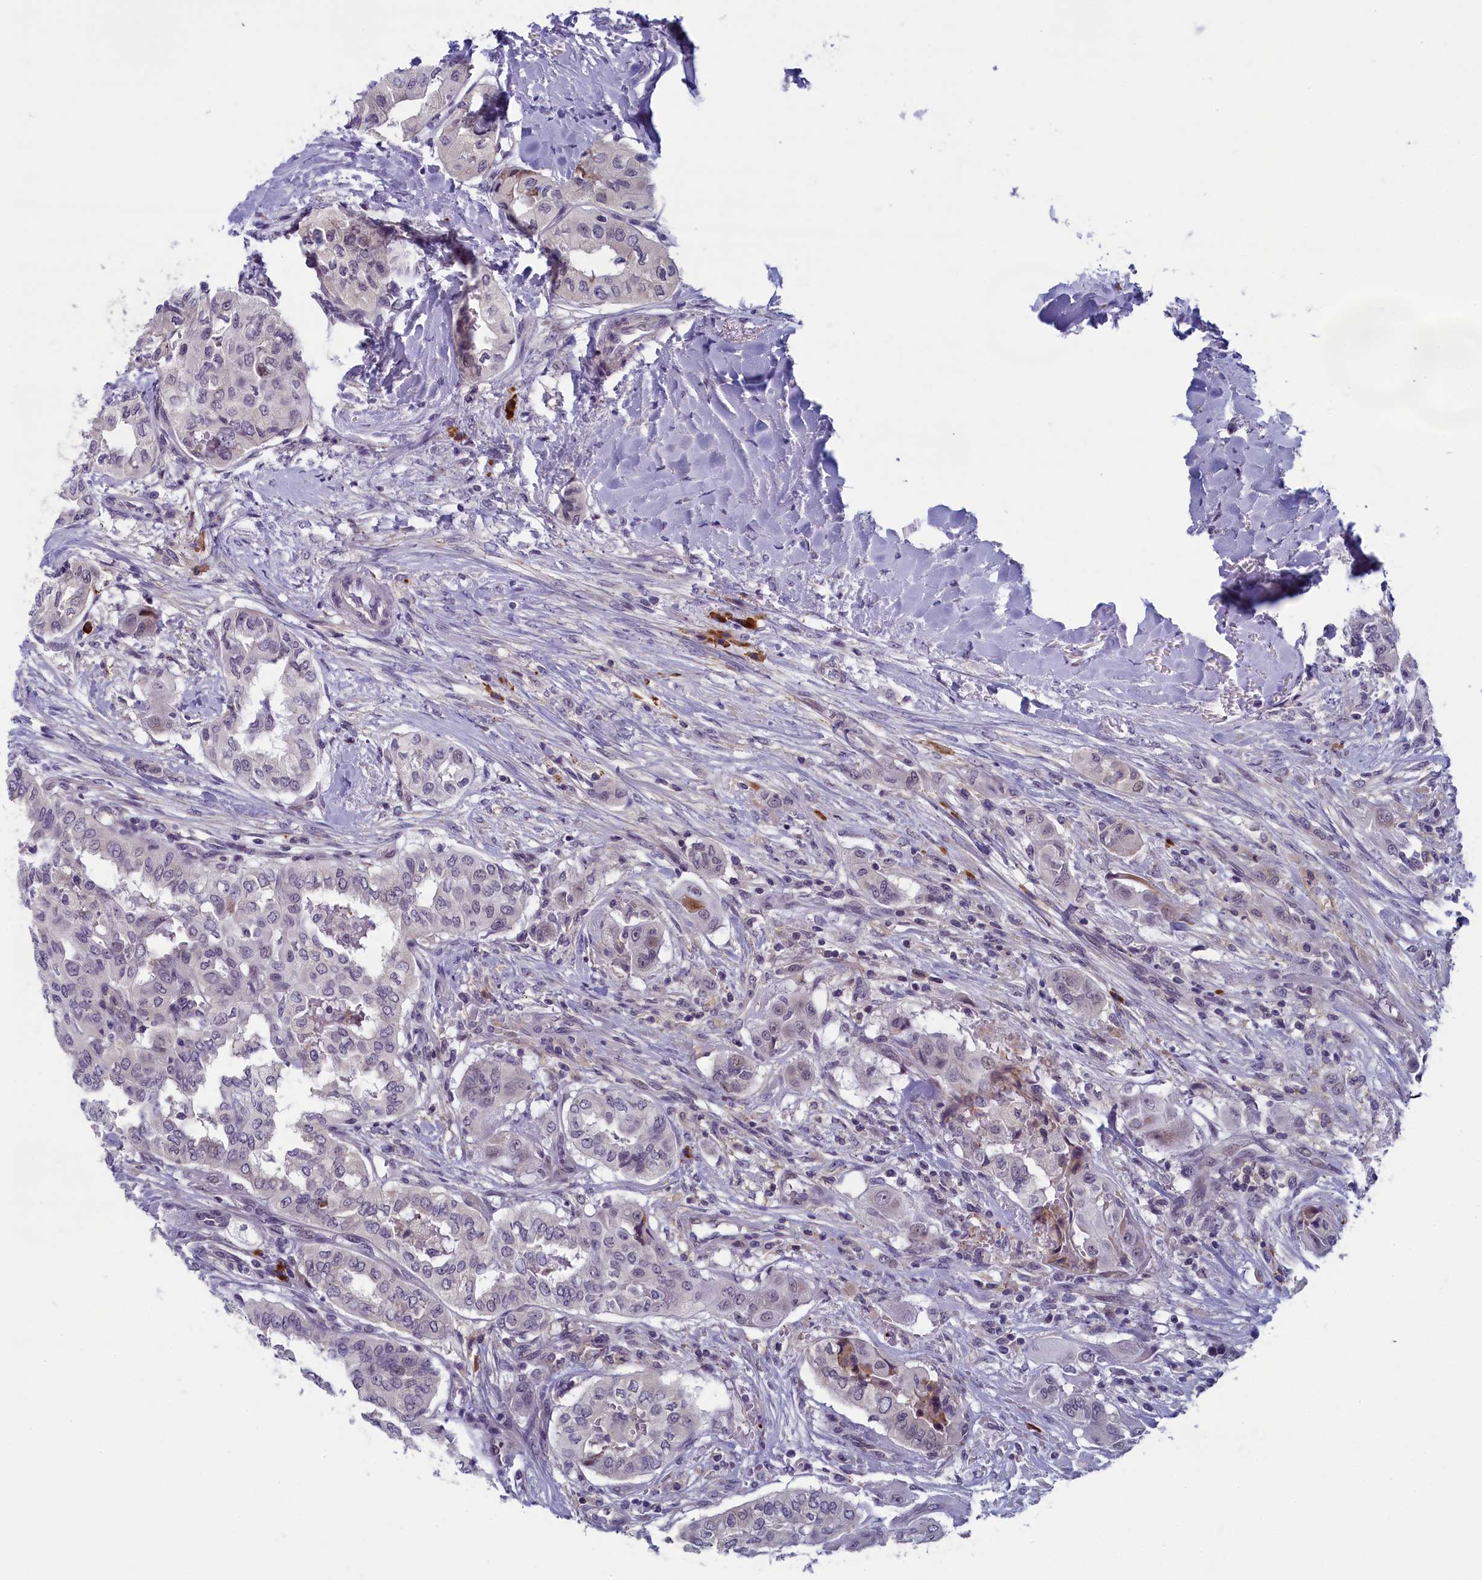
{"staining": {"intensity": "negative", "quantity": "none", "location": "none"}, "tissue": "thyroid cancer", "cell_type": "Tumor cells", "image_type": "cancer", "snomed": [{"axis": "morphology", "description": "Papillary adenocarcinoma, NOS"}, {"axis": "topography", "description": "Thyroid gland"}], "caption": "DAB immunohistochemical staining of human papillary adenocarcinoma (thyroid) reveals no significant positivity in tumor cells.", "gene": "CNEP1R1", "patient": {"sex": "female", "age": 59}}